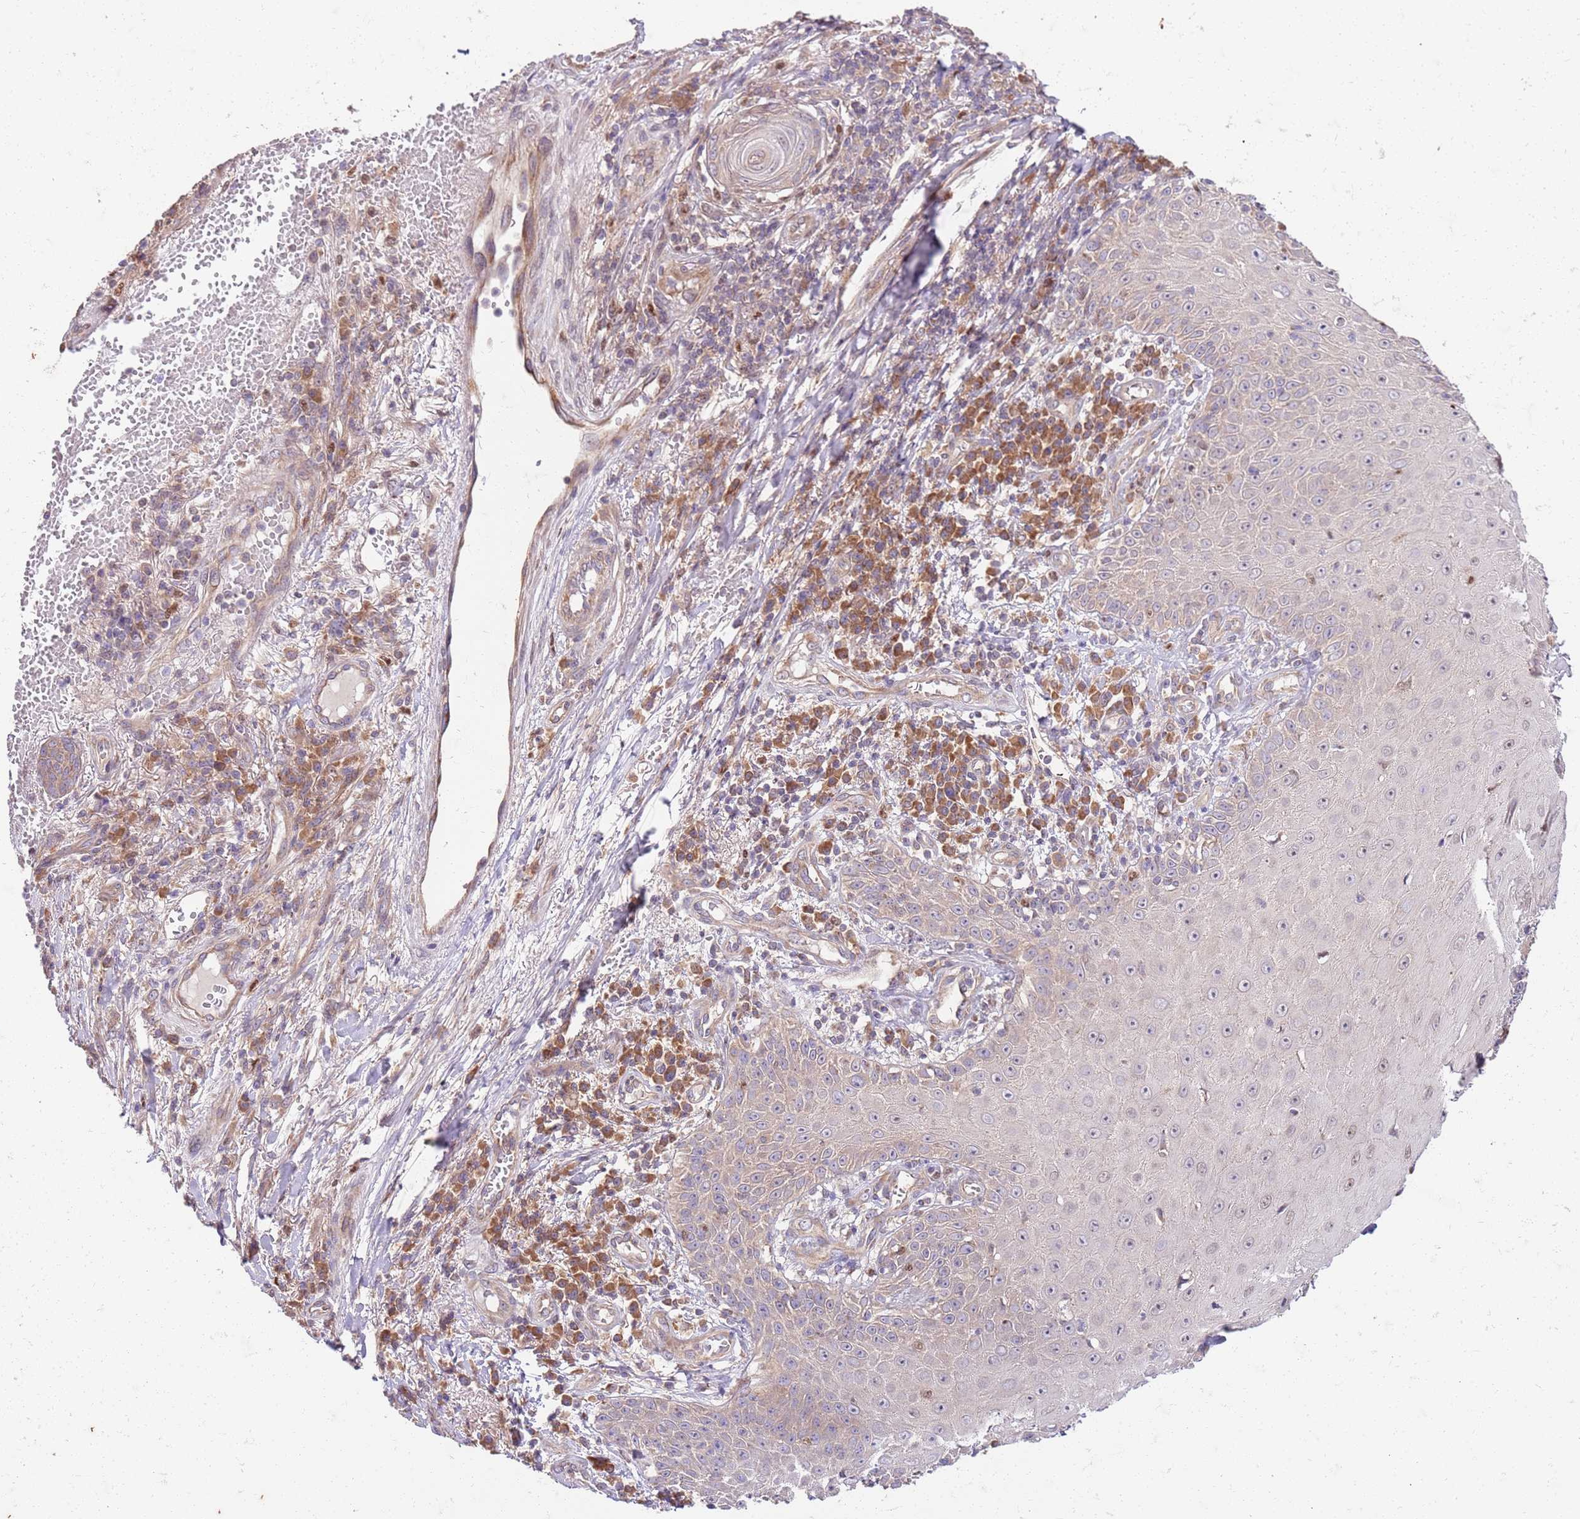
{"staining": {"intensity": "negative", "quantity": "none", "location": "none"}, "tissue": "skin cancer", "cell_type": "Tumor cells", "image_type": "cancer", "snomed": [{"axis": "morphology", "description": "Squamous cell carcinoma, NOS"}, {"axis": "topography", "description": "Skin"}], "caption": "High magnification brightfield microscopy of skin cancer stained with DAB (brown) and counterstained with hematoxylin (blue): tumor cells show no significant positivity.", "gene": "OSBP", "patient": {"sex": "male", "age": 70}}